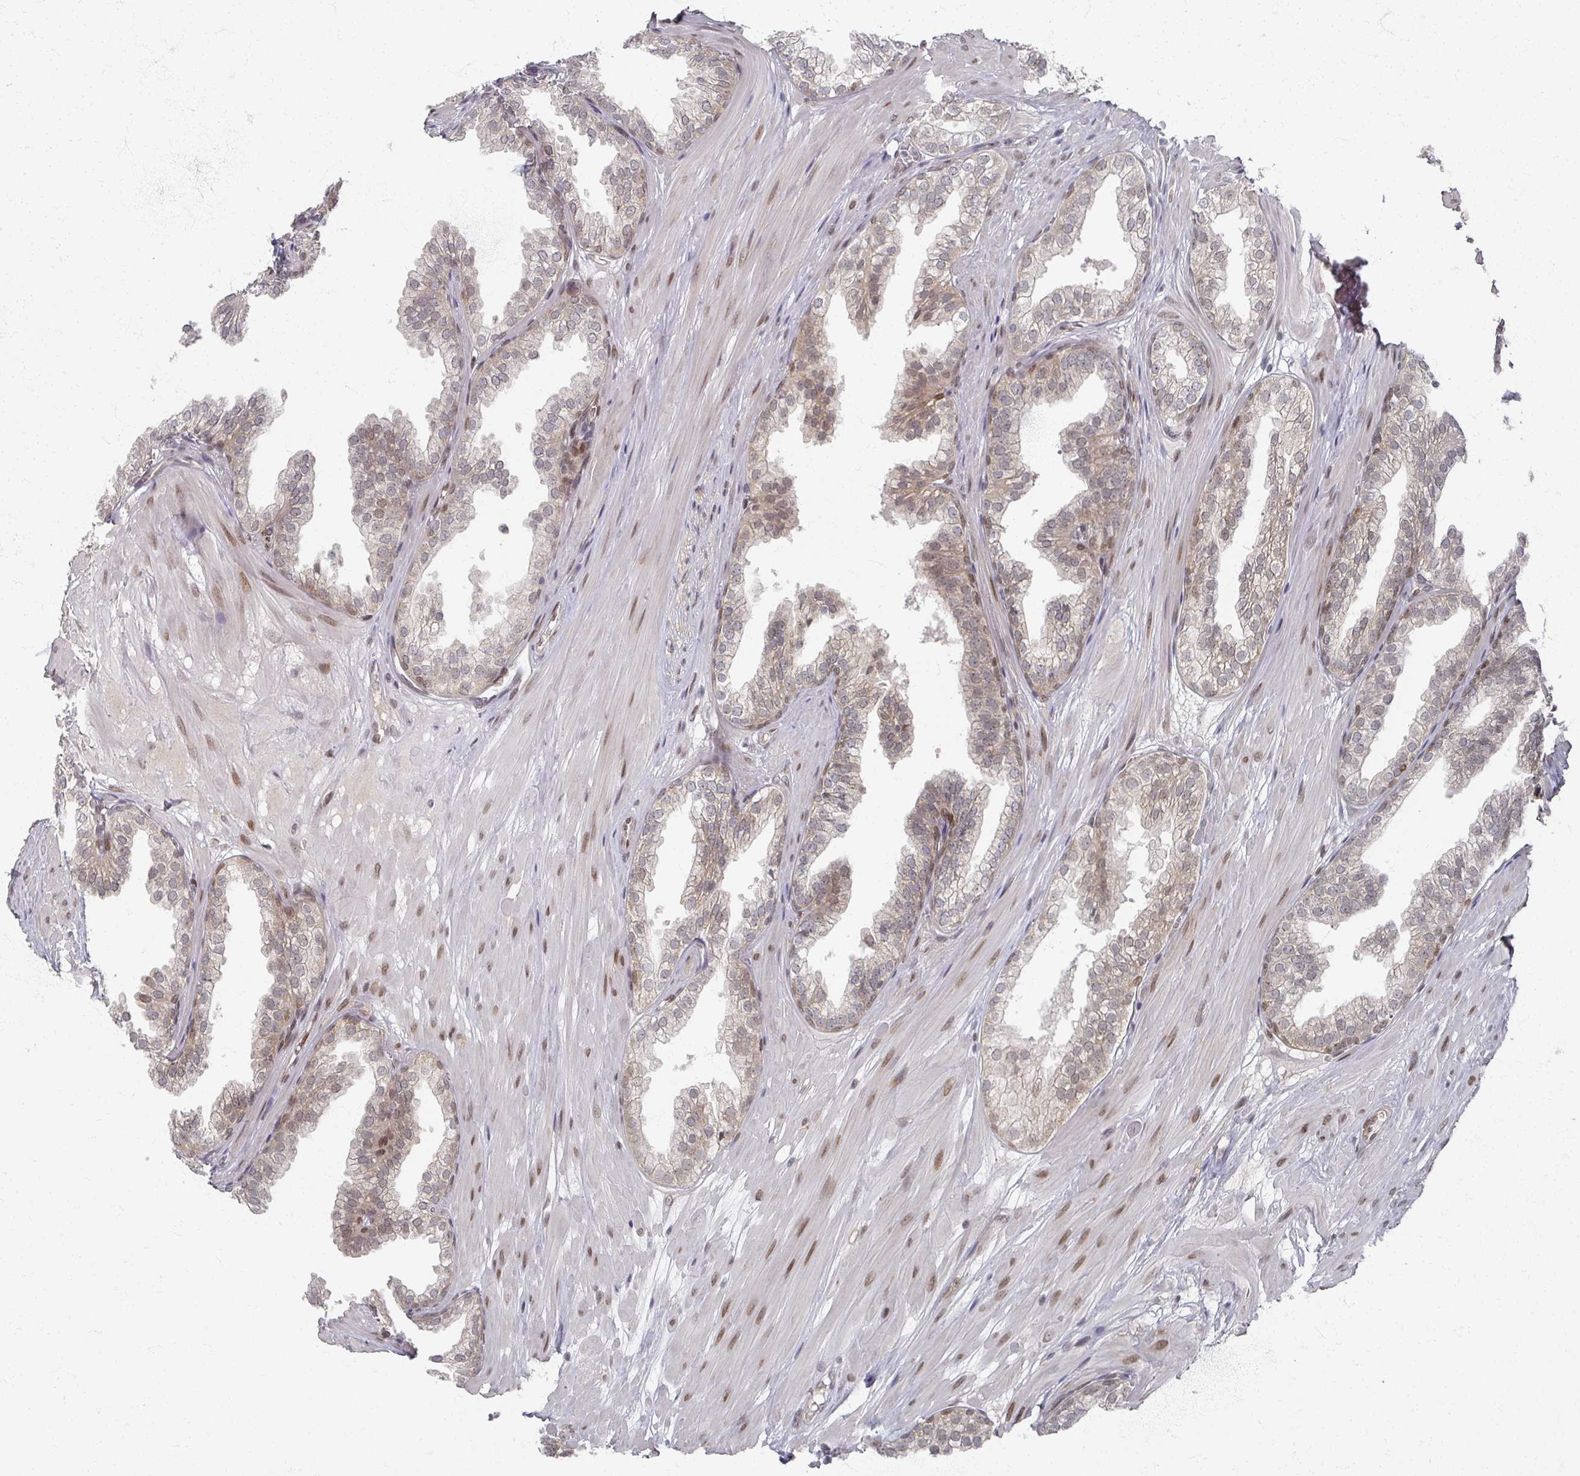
{"staining": {"intensity": "weak", "quantity": "25%-75%", "location": "cytoplasmic/membranous,nuclear"}, "tissue": "prostate", "cell_type": "Glandular cells", "image_type": "normal", "snomed": [{"axis": "morphology", "description": "Normal tissue, NOS"}, {"axis": "topography", "description": "Prostate"}, {"axis": "topography", "description": "Peripheral nerve tissue"}], "caption": "Approximately 25%-75% of glandular cells in normal human prostate show weak cytoplasmic/membranous,nuclear protein staining as visualized by brown immunohistochemical staining.", "gene": "PSKH1", "patient": {"sex": "male", "age": 55}}